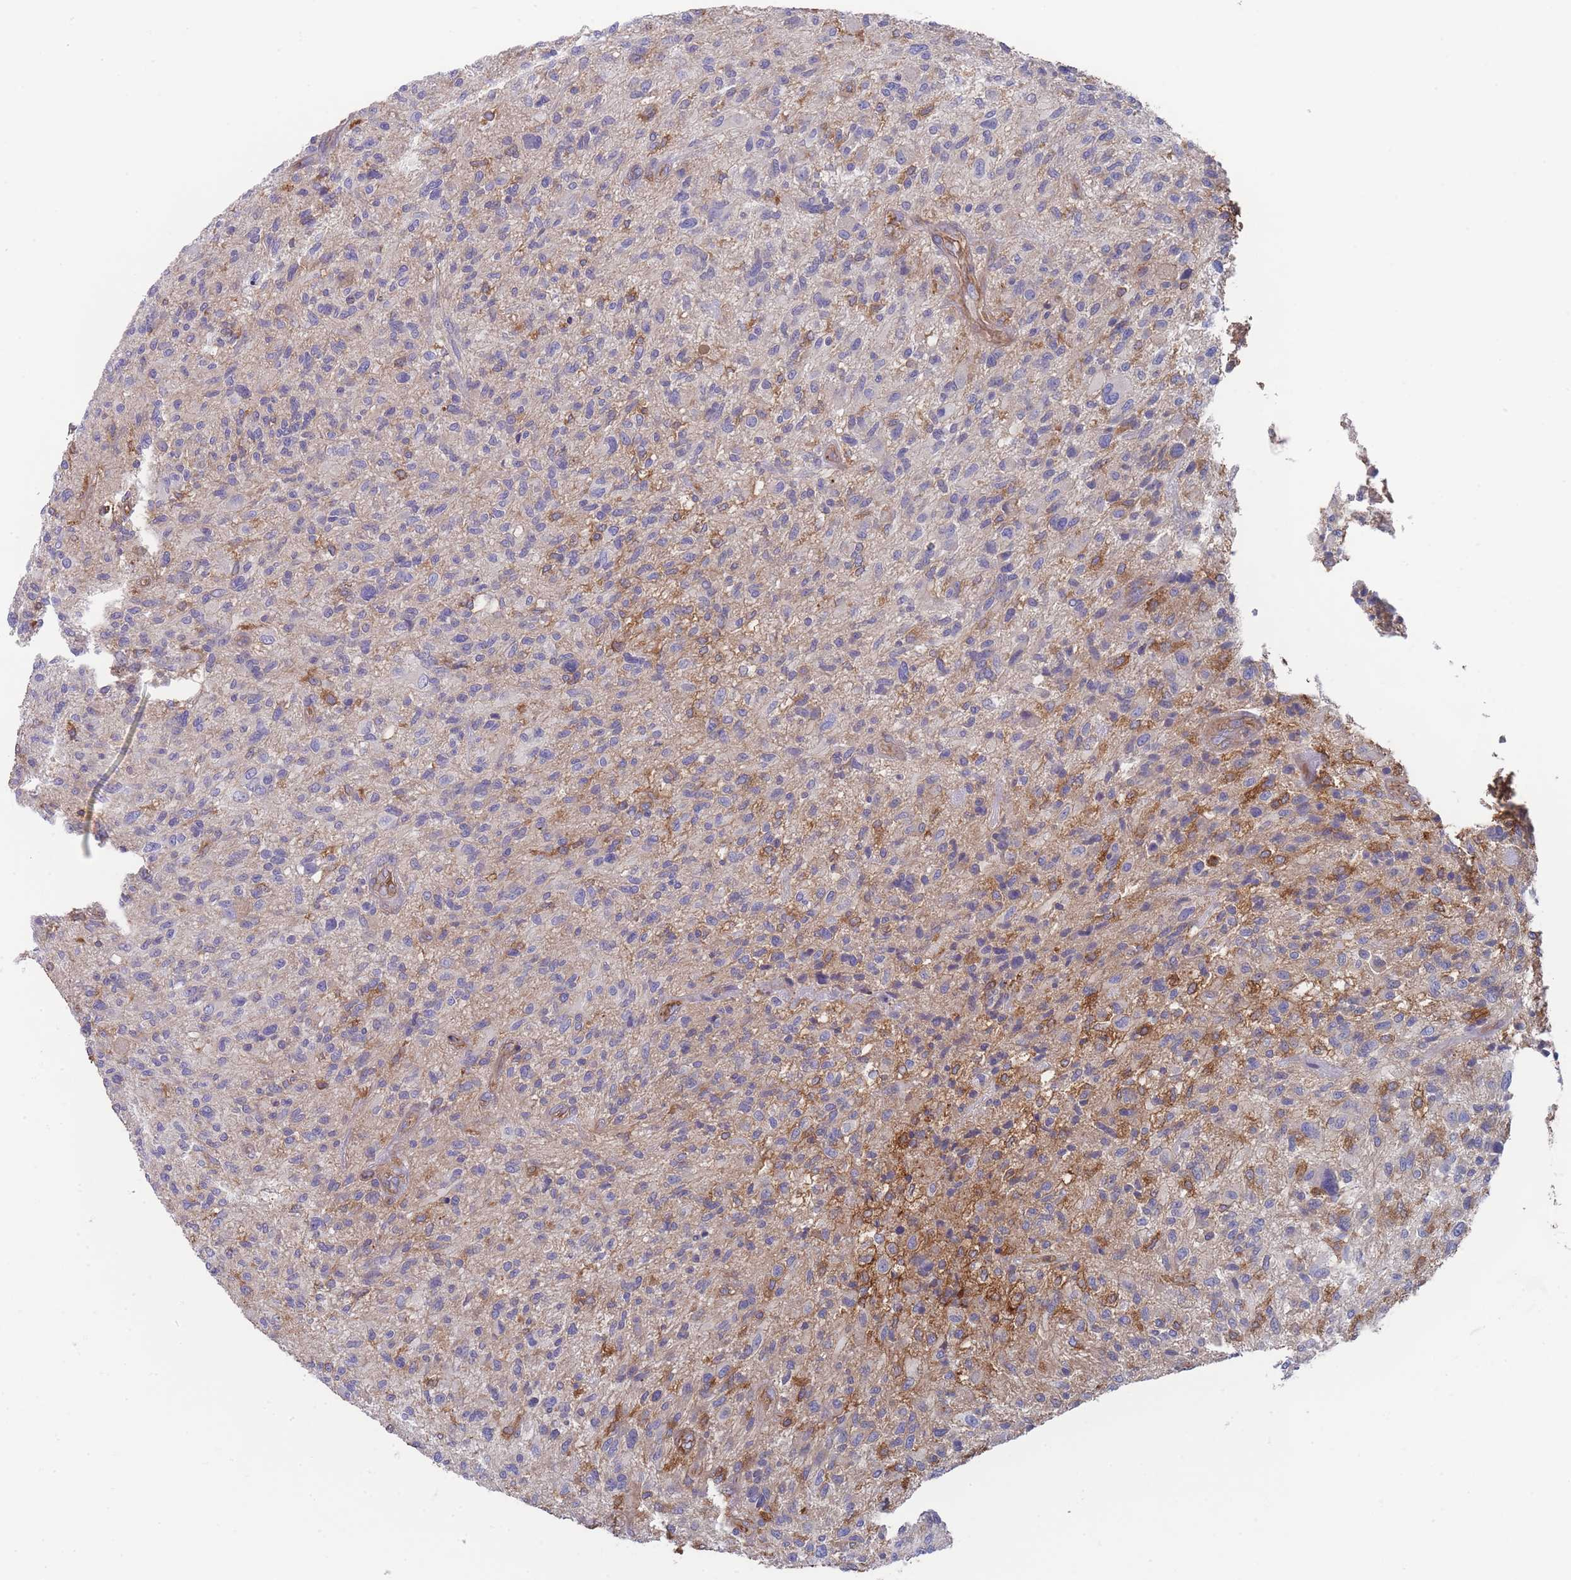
{"staining": {"intensity": "weak", "quantity": "<25%", "location": "cytoplasmic/membranous"}, "tissue": "glioma", "cell_type": "Tumor cells", "image_type": "cancer", "snomed": [{"axis": "morphology", "description": "Glioma, malignant, High grade"}, {"axis": "topography", "description": "Brain"}], "caption": "Glioma was stained to show a protein in brown. There is no significant staining in tumor cells.", "gene": "SCCPDH", "patient": {"sex": "male", "age": 47}}